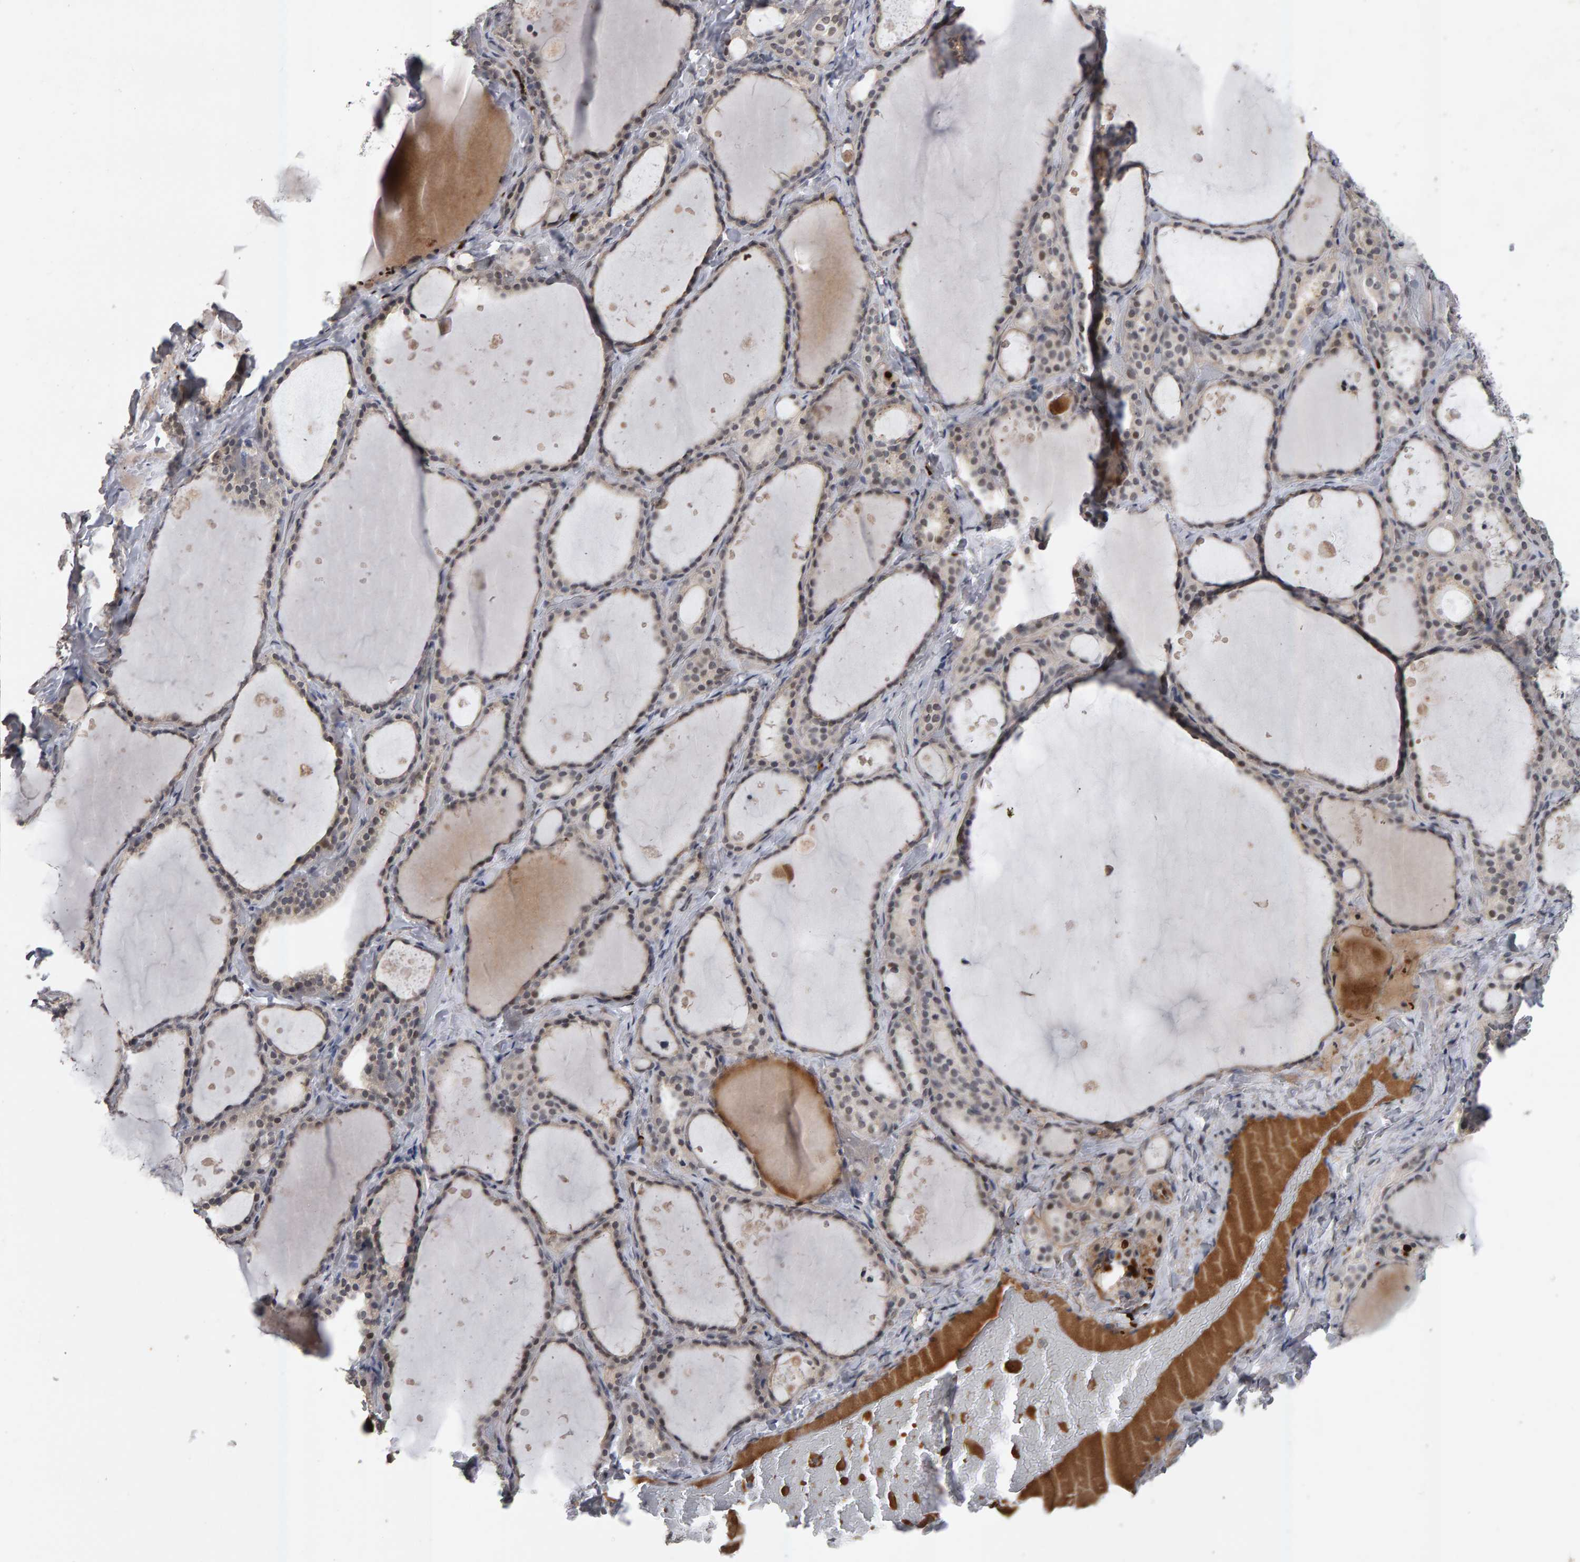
{"staining": {"intensity": "moderate", "quantity": "25%-75%", "location": "cytoplasmic/membranous,nuclear"}, "tissue": "thyroid gland", "cell_type": "Glandular cells", "image_type": "normal", "snomed": [{"axis": "morphology", "description": "Normal tissue, NOS"}, {"axis": "topography", "description": "Thyroid gland"}], "caption": "The histopathology image exhibits staining of unremarkable thyroid gland, revealing moderate cytoplasmic/membranous,nuclear protein staining (brown color) within glandular cells. (brown staining indicates protein expression, while blue staining denotes nuclei).", "gene": "IPO8", "patient": {"sex": "female", "age": 44}}